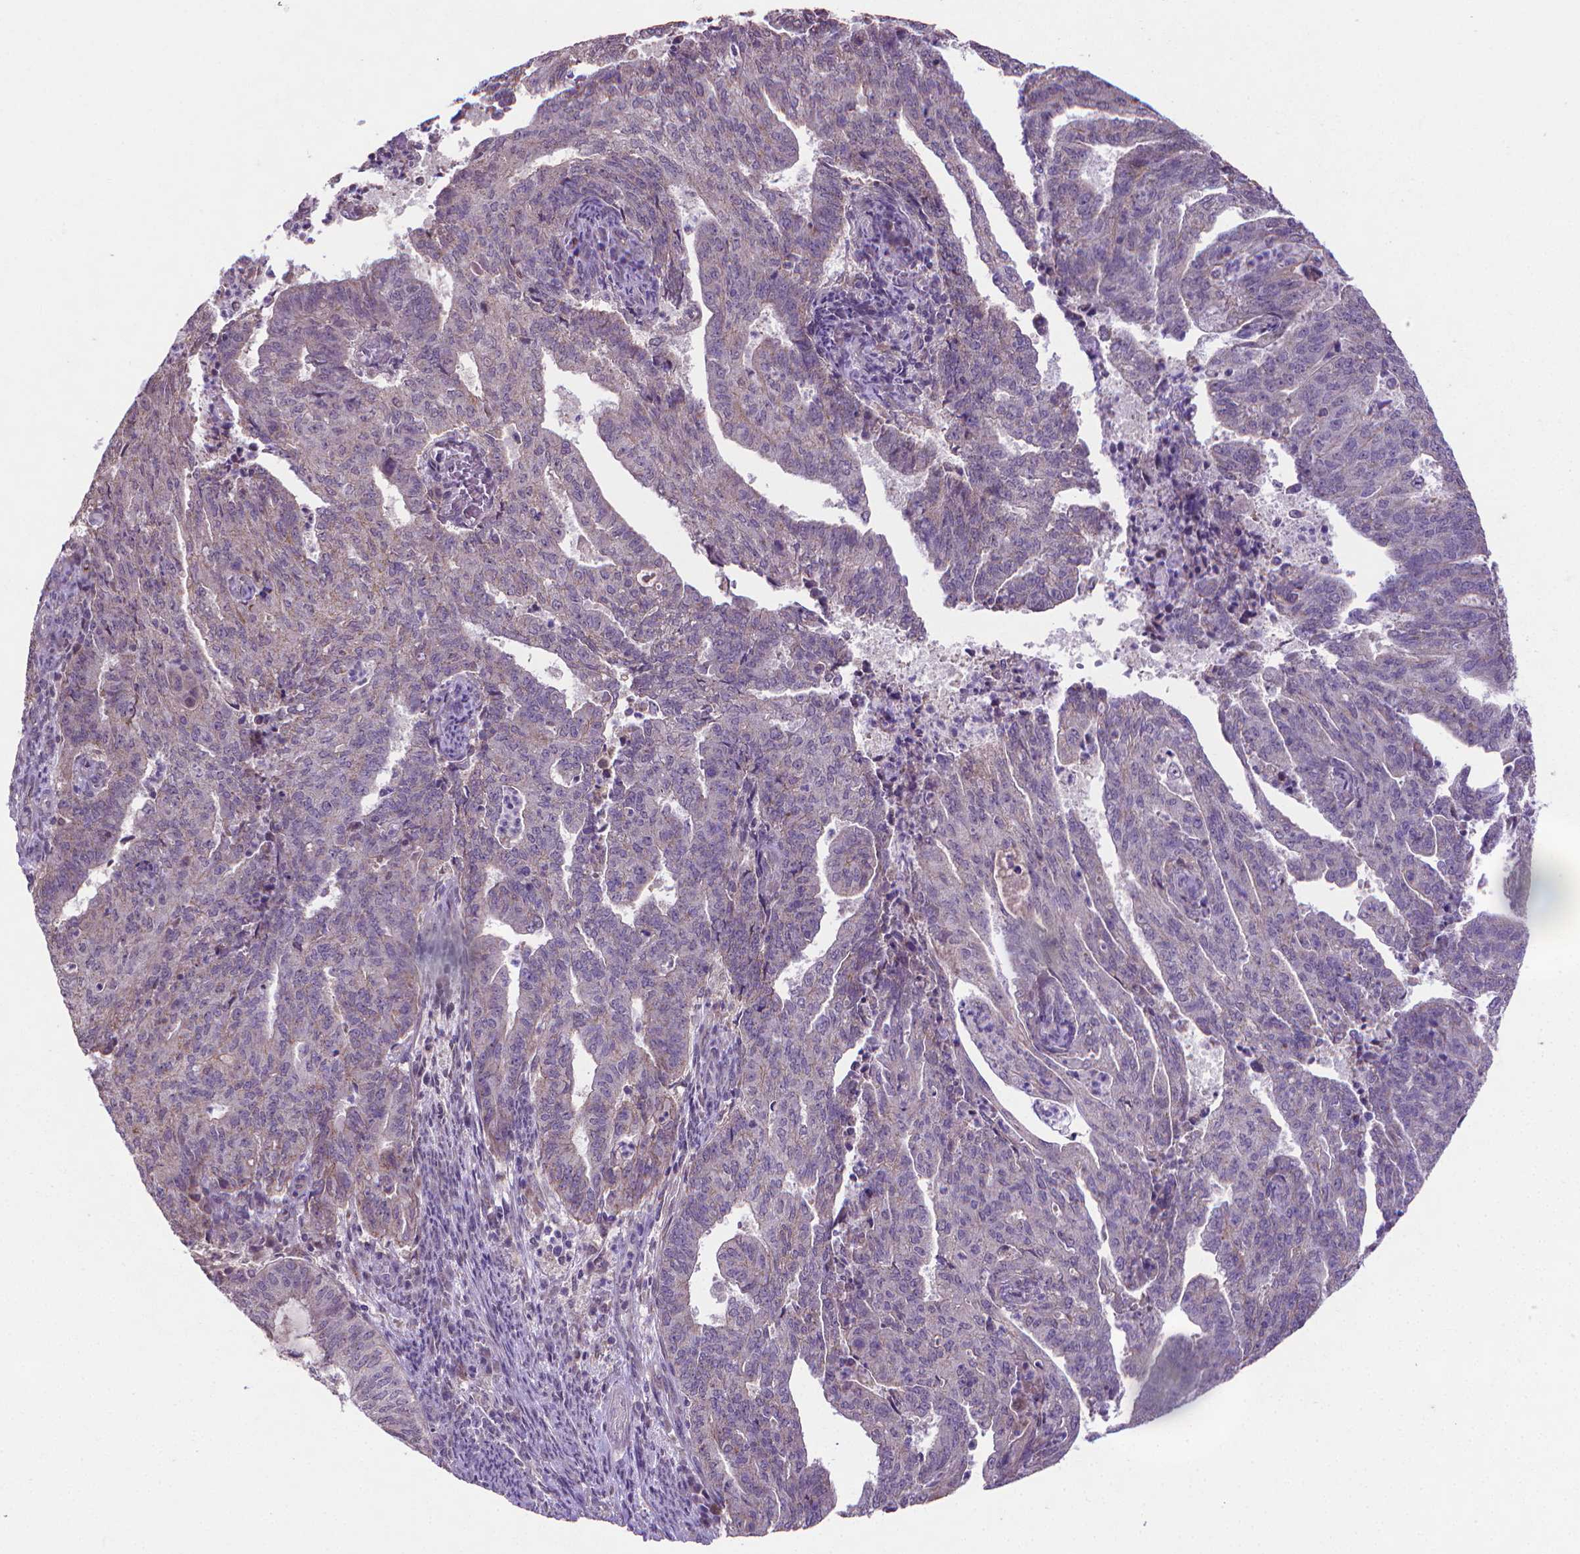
{"staining": {"intensity": "negative", "quantity": "none", "location": "none"}, "tissue": "endometrial cancer", "cell_type": "Tumor cells", "image_type": "cancer", "snomed": [{"axis": "morphology", "description": "Adenocarcinoma, NOS"}, {"axis": "topography", "description": "Endometrium"}], "caption": "Human adenocarcinoma (endometrial) stained for a protein using immunohistochemistry (IHC) demonstrates no positivity in tumor cells.", "gene": "GPR63", "patient": {"sex": "female", "age": 82}}